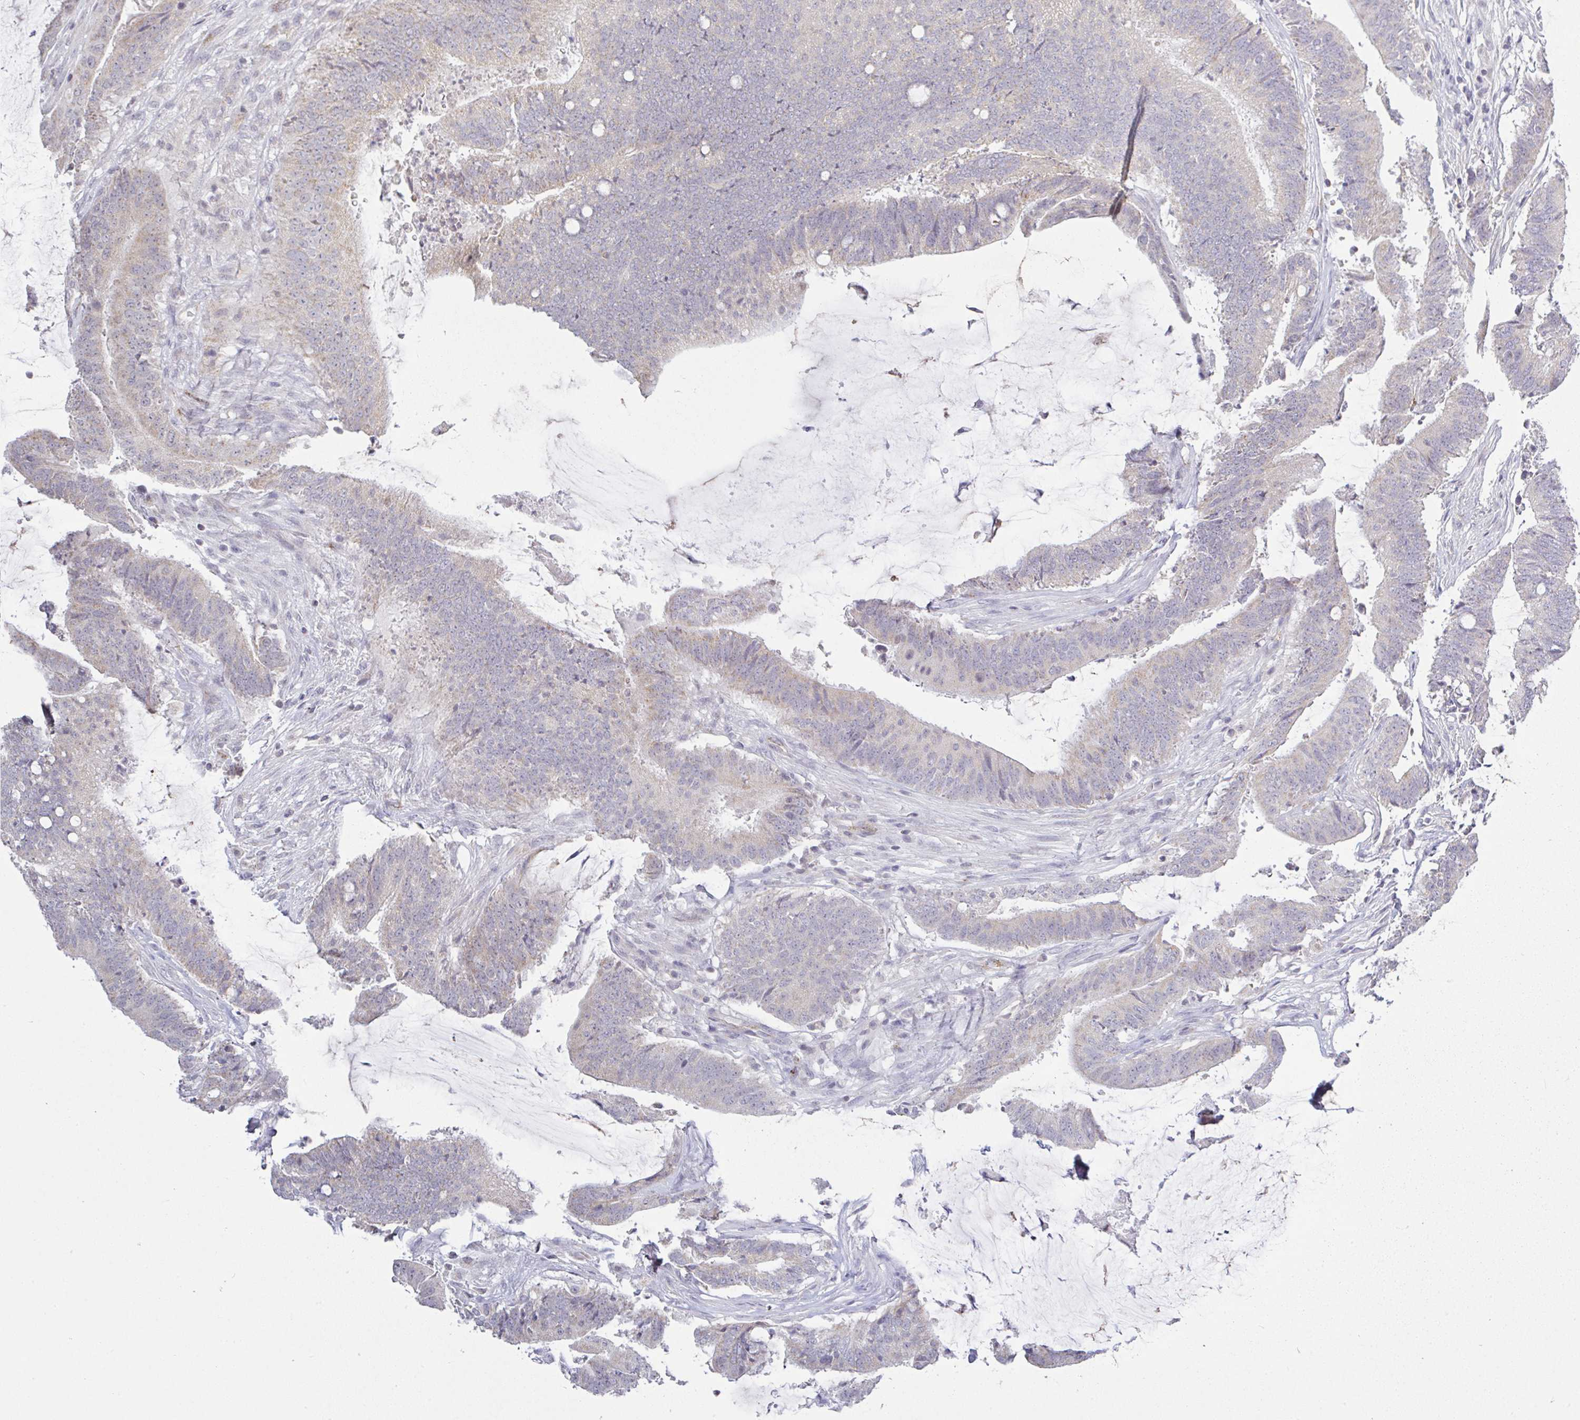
{"staining": {"intensity": "negative", "quantity": "none", "location": "none"}, "tissue": "colorectal cancer", "cell_type": "Tumor cells", "image_type": "cancer", "snomed": [{"axis": "morphology", "description": "Adenocarcinoma, NOS"}, {"axis": "topography", "description": "Colon"}], "caption": "DAB (3,3'-diaminobenzidine) immunohistochemical staining of human colorectal cancer exhibits no significant positivity in tumor cells. Brightfield microscopy of immunohistochemistry stained with DAB (3,3'-diaminobenzidine) (brown) and hematoxylin (blue), captured at high magnification.", "gene": "PLCD4", "patient": {"sex": "female", "age": 43}}